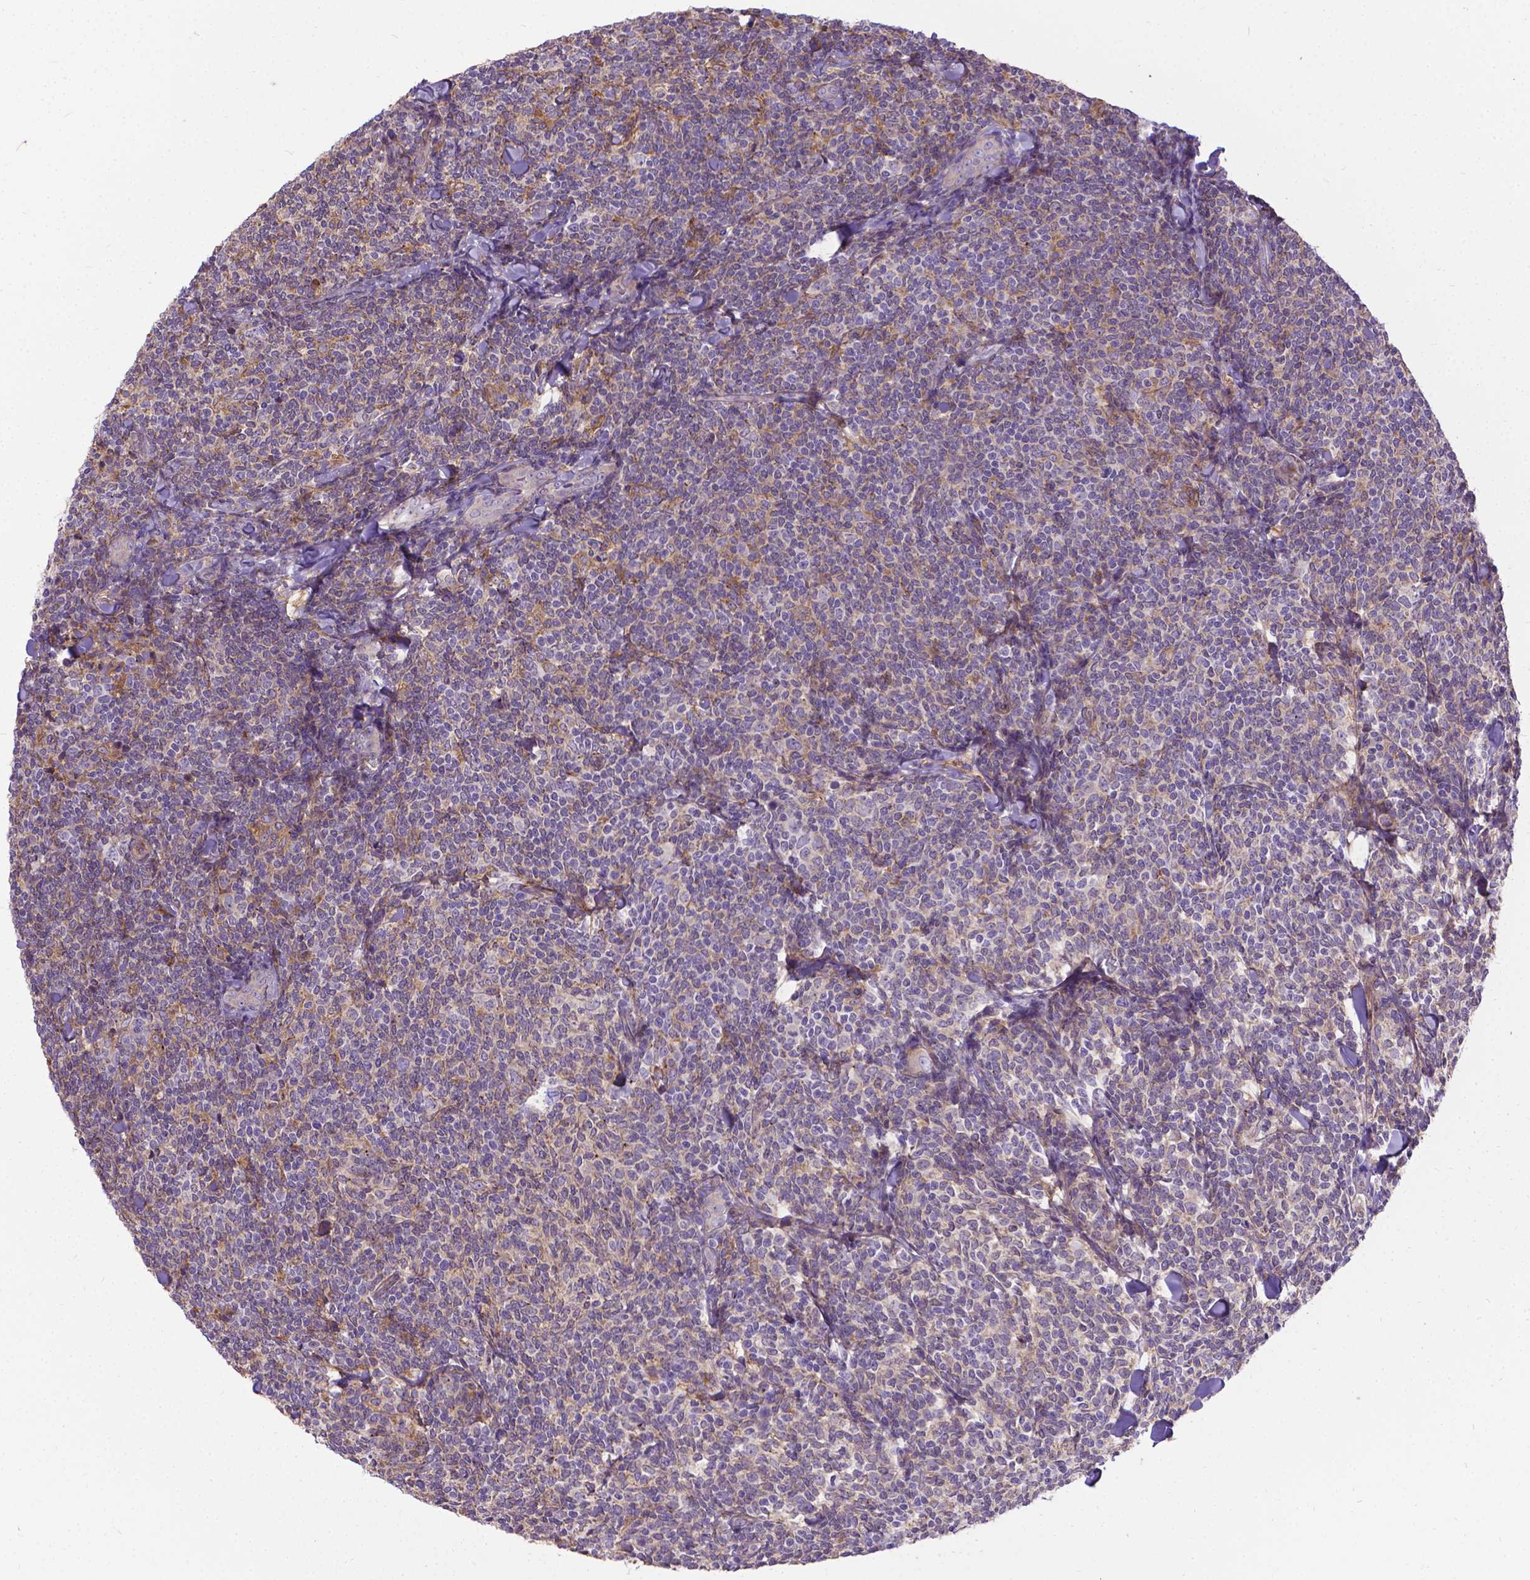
{"staining": {"intensity": "negative", "quantity": "none", "location": "none"}, "tissue": "lymphoma", "cell_type": "Tumor cells", "image_type": "cancer", "snomed": [{"axis": "morphology", "description": "Malignant lymphoma, non-Hodgkin's type, Low grade"}, {"axis": "topography", "description": "Lymph node"}], "caption": "Tumor cells are negative for brown protein staining in low-grade malignant lymphoma, non-Hodgkin's type.", "gene": "CFAP299", "patient": {"sex": "female", "age": 56}}